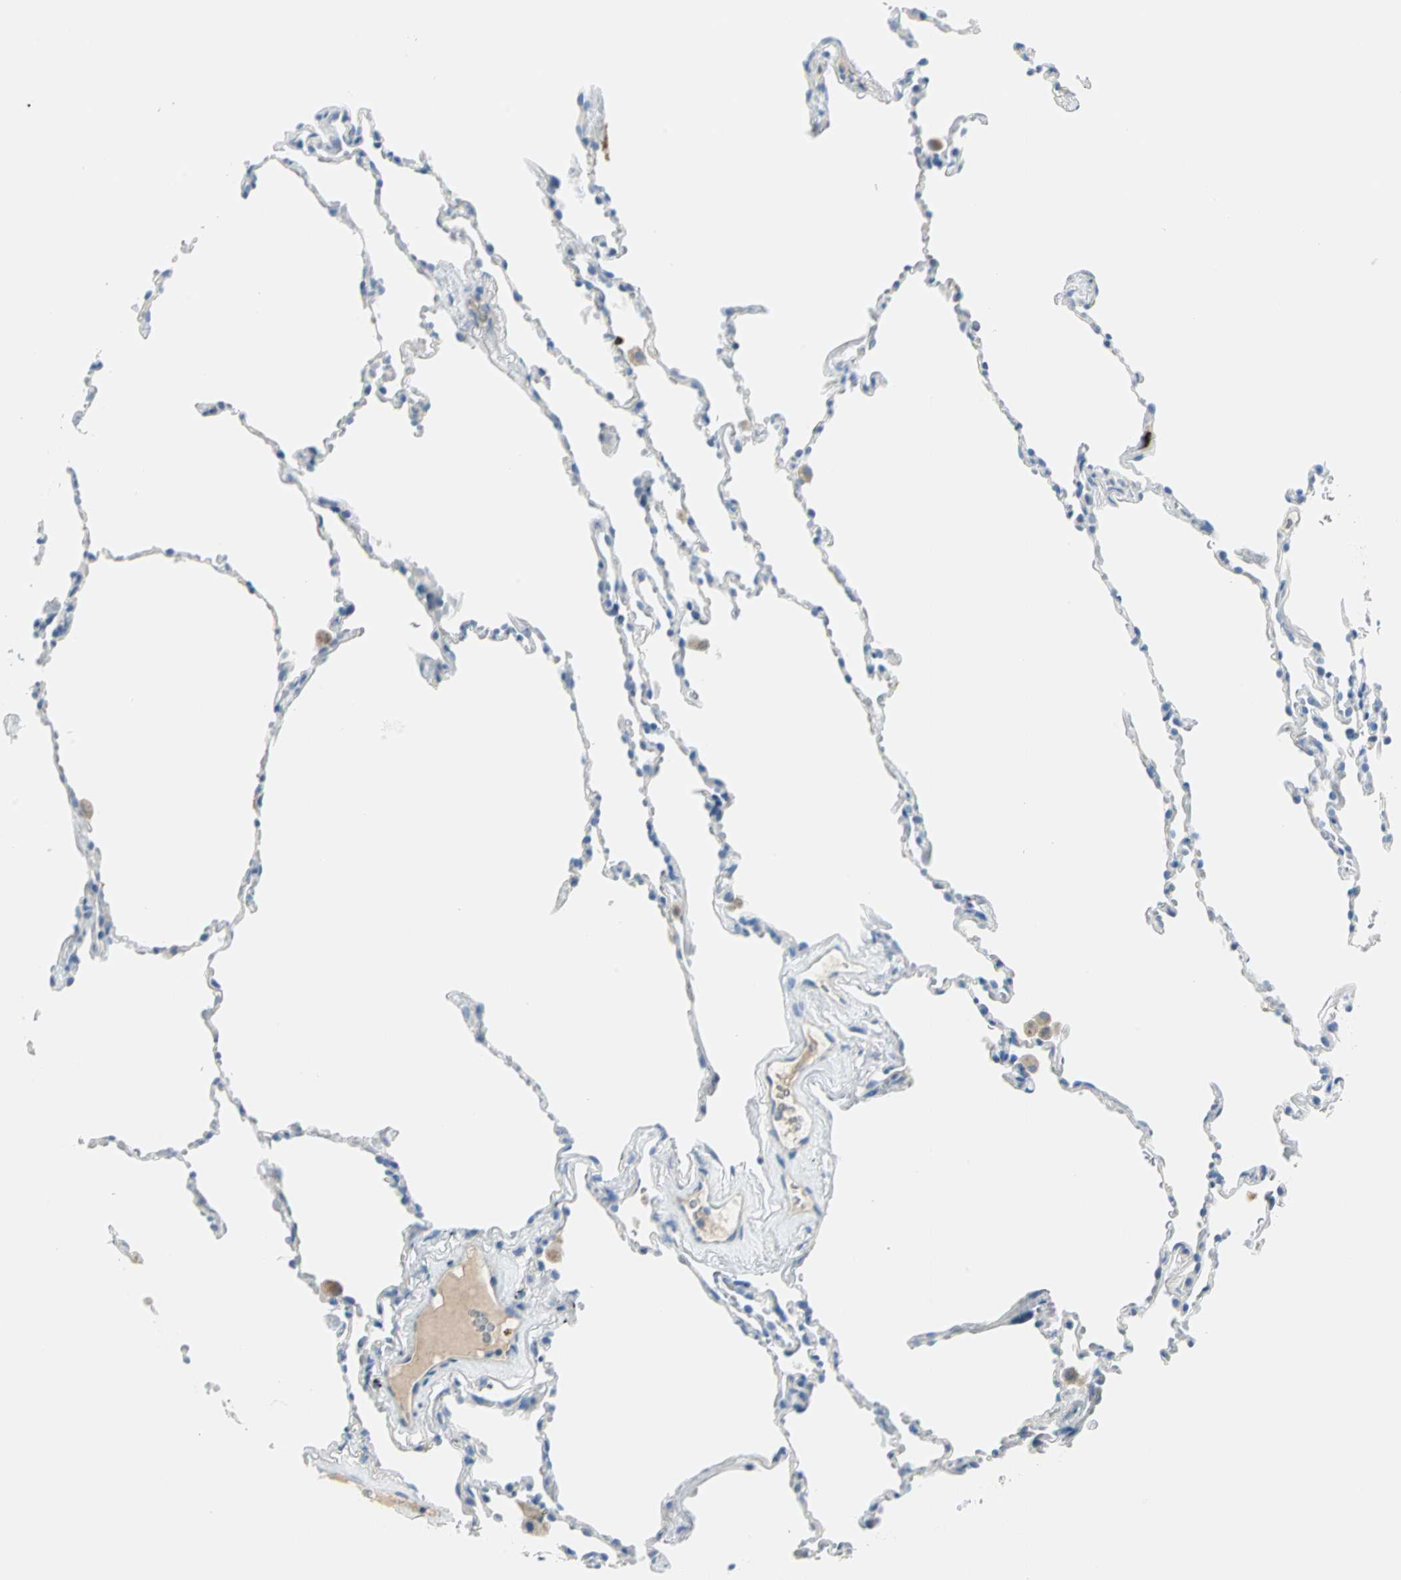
{"staining": {"intensity": "negative", "quantity": "none", "location": "none"}, "tissue": "lung", "cell_type": "Alveolar cells", "image_type": "normal", "snomed": [{"axis": "morphology", "description": "Normal tissue, NOS"}, {"axis": "morphology", "description": "Soft tissue tumor metastatic"}, {"axis": "topography", "description": "Lung"}], "caption": "Immunohistochemistry of benign human lung demonstrates no positivity in alveolar cells.", "gene": "ALOX15", "patient": {"sex": "male", "age": 59}}